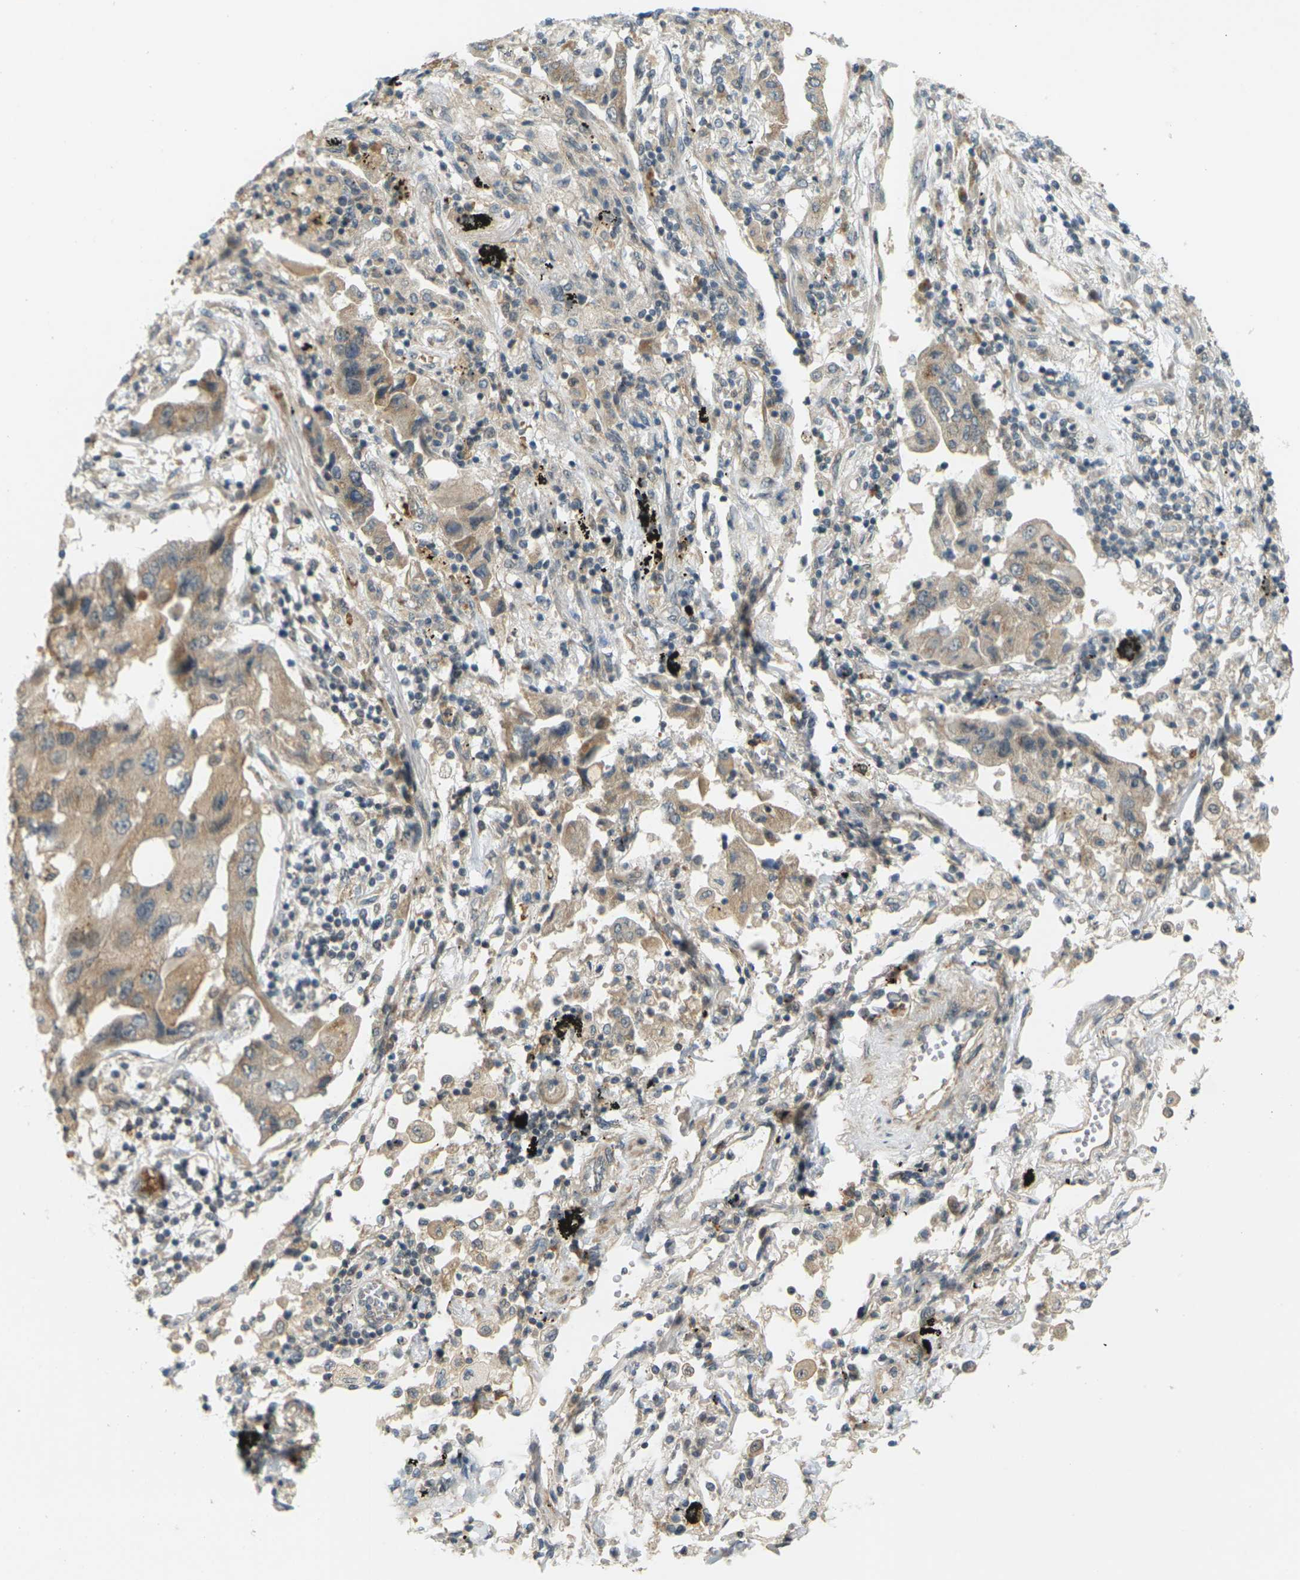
{"staining": {"intensity": "moderate", "quantity": ">75%", "location": "cytoplasmic/membranous"}, "tissue": "lung cancer", "cell_type": "Tumor cells", "image_type": "cancer", "snomed": [{"axis": "morphology", "description": "Adenocarcinoma, NOS"}, {"axis": "topography", "description": "Lung"}], "caption": "Immunohistochemical staining of lung cancer exhibits medium levels of moderate cytoplasmic/membranous protein staining in about >75% of tumor cells.", "gene": "SOCS6", "patient": {"sex": "female", "age": 65}}